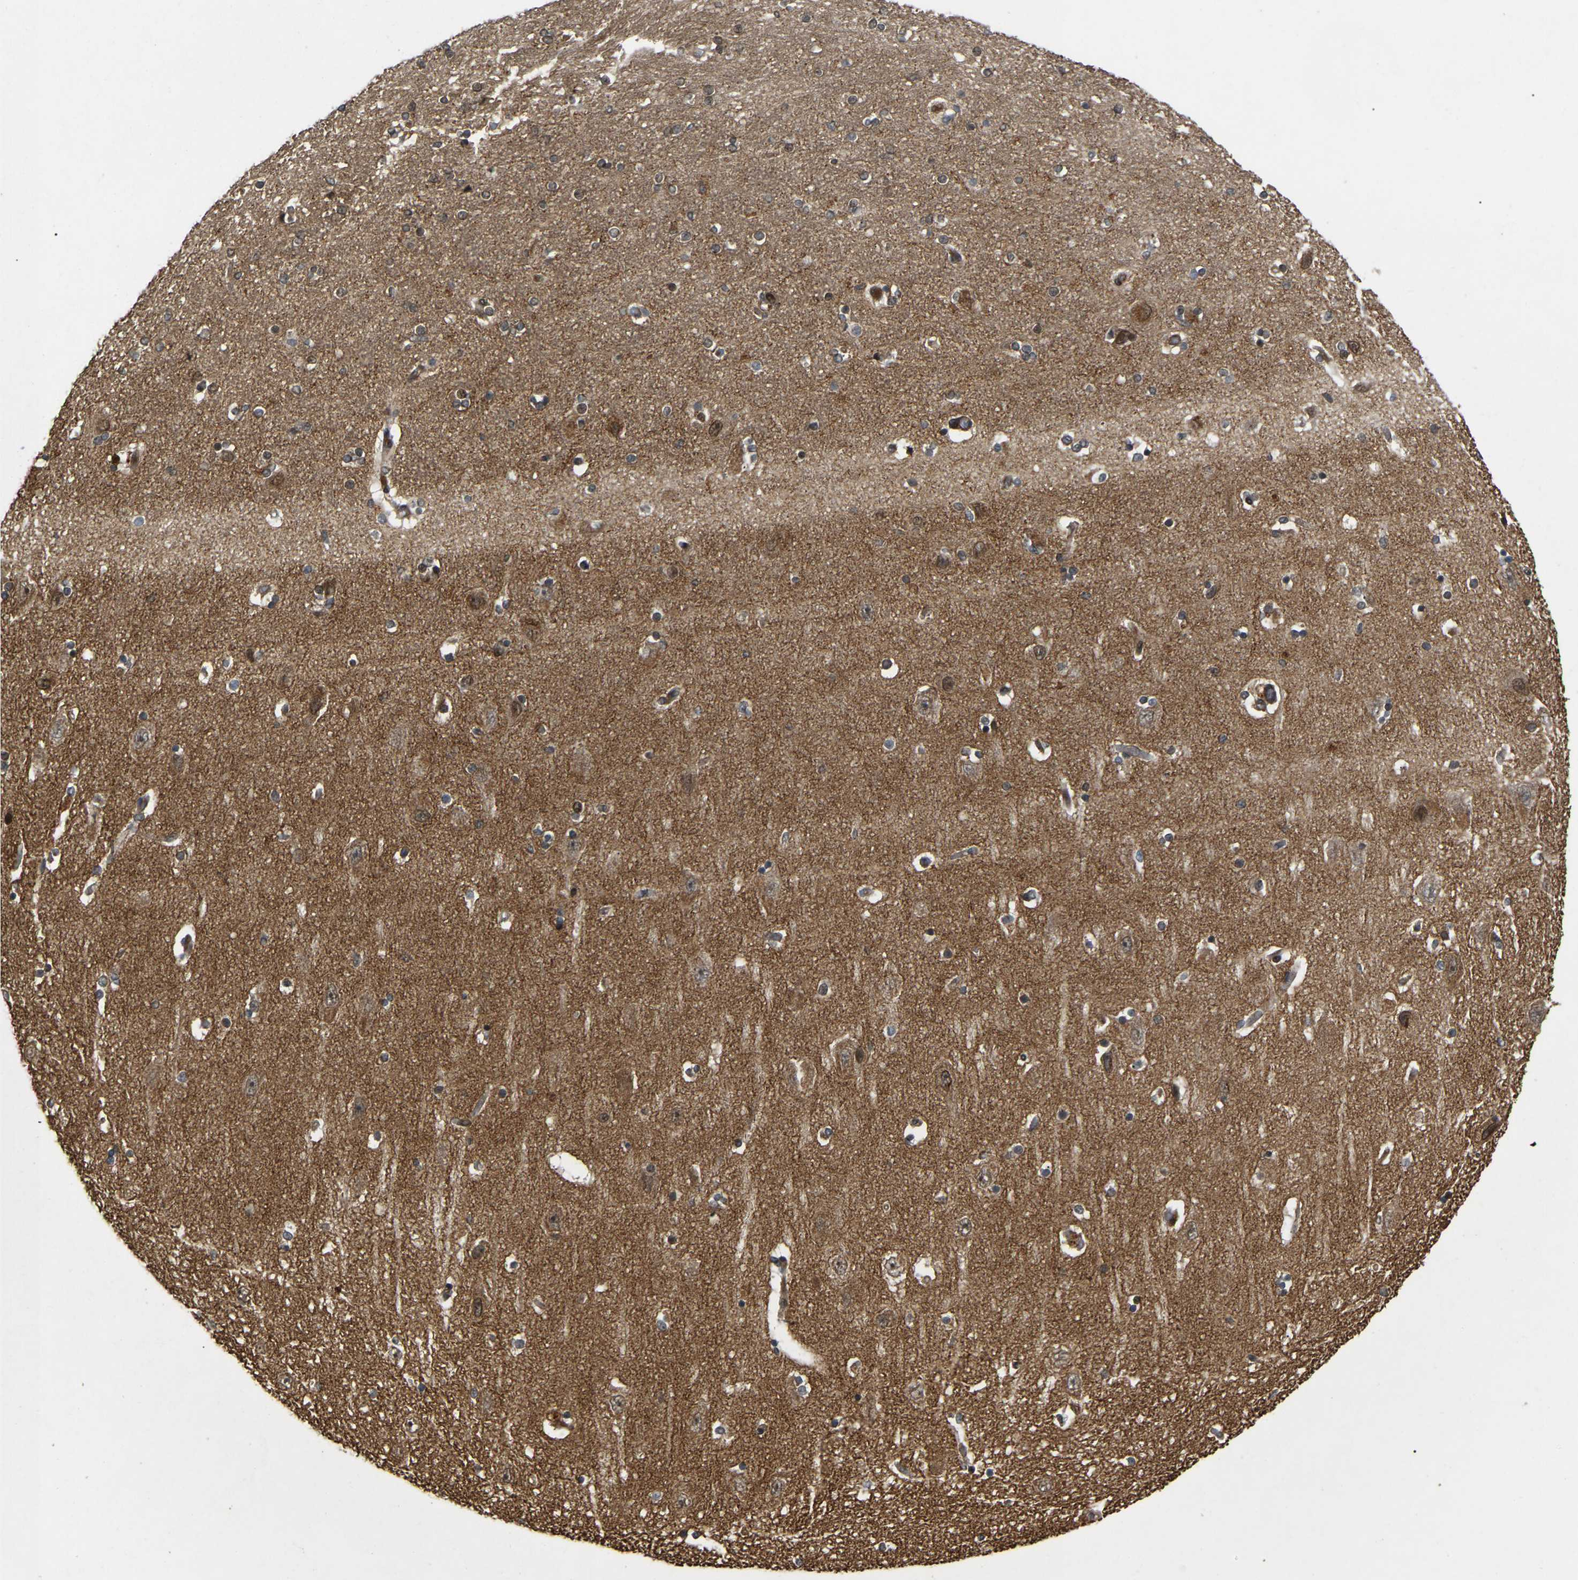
{"staining": {"intensity": "moderate", "quantity": ">75%", "location": "cytoplasmic/membranous,nuclear"}, "tissue": "hippocampus", "cell_type": "Glial cells", "image_type": "normal", "snomed": [{"axis": "morphology", "description": "Normal tissue, NOS"}, {"axis": "topography", "description": "Hippocampus"}], "caption": "Approximately >75% of glial cells in unremarkable hippocampus demonstrate moderate cytoplasmic/membranous,nuclear protein positivity as visualized by brown immunohistochemical staining.", "gene": "KIAA1549", "patient": {"sex": "female", "age": 54}}